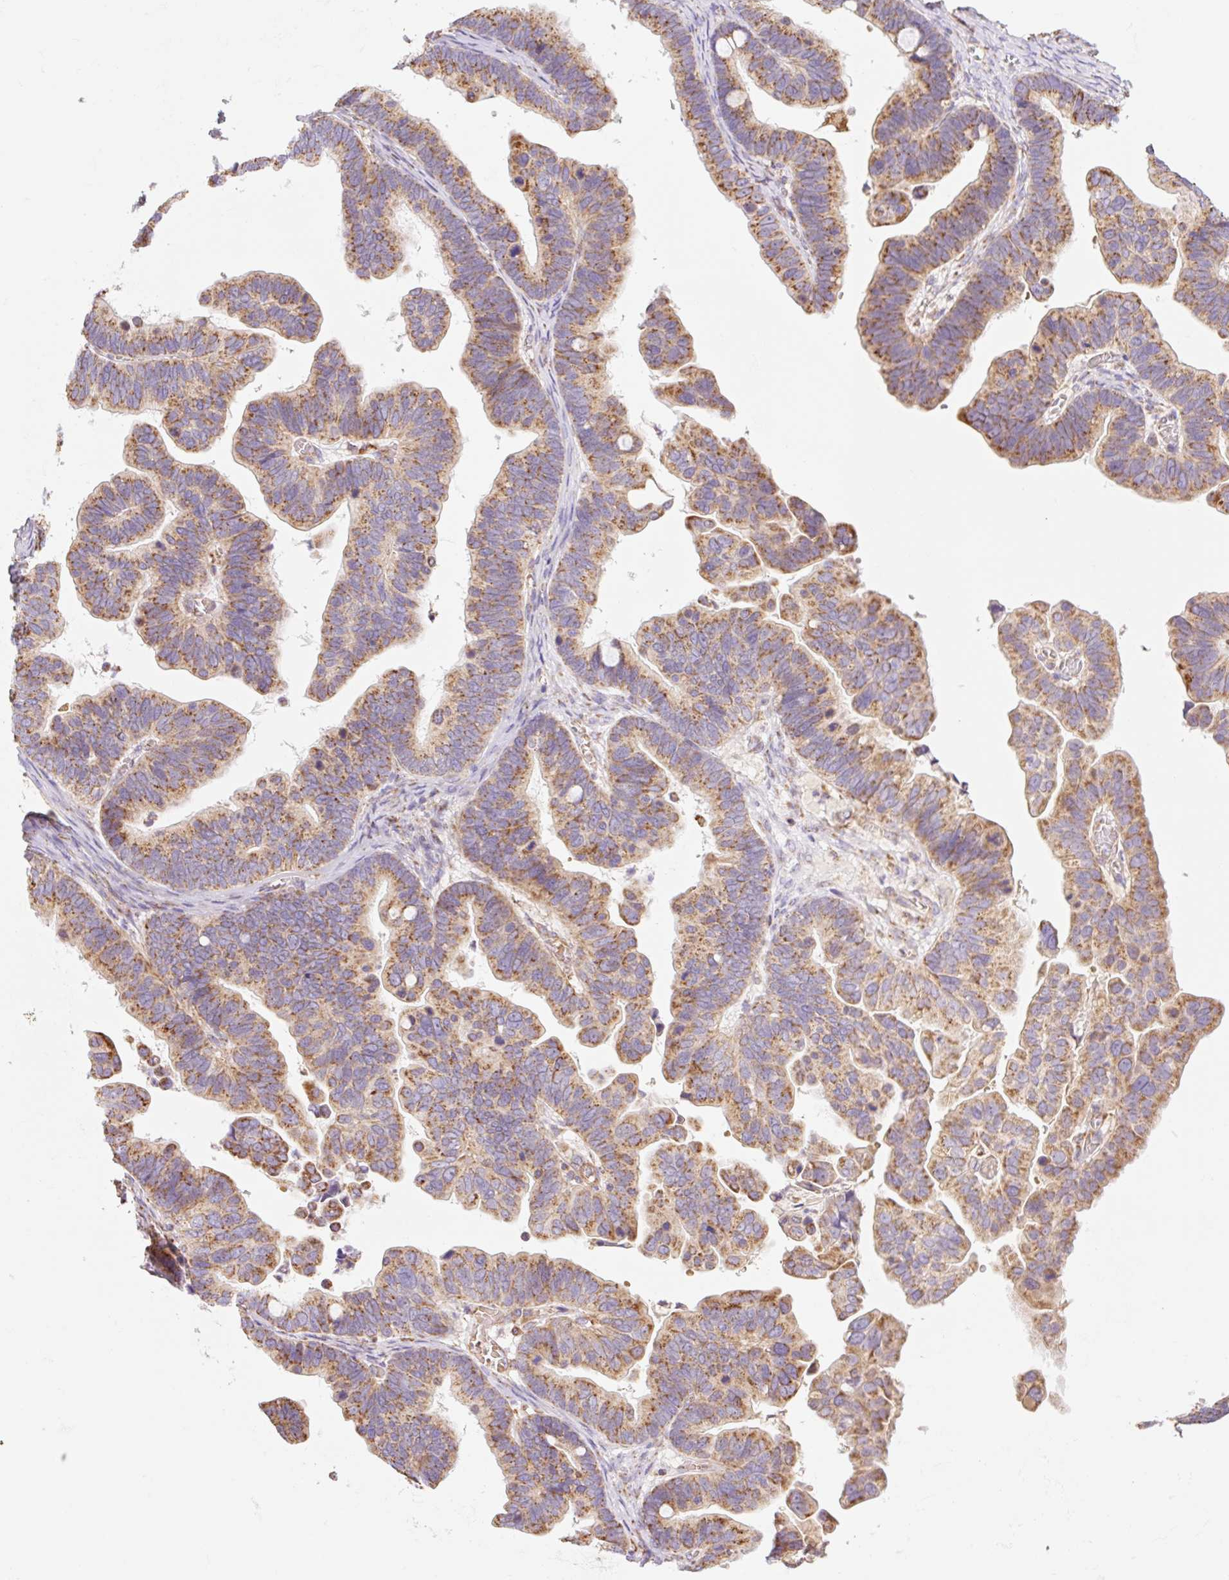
{"staining": {"intensity": "moderate", "quantity": ">75%", "location": "cytoplasmic/membranous"}, "tissue": "ovarian cancer", "cell_type": "Tumor cells", "image_type": "cancer", "snomed": [{"axis": "morphology", "description": "Cystadenocarcinoma, serous, NOS"}, {"axis": "topography", "description": "Ovary"}], "caption": "Ovarian cancer stained with DAB immunohistochemistry (IHC) shows medium levels of moderate cytoplasmic/membranous positivity in approximately >75% of tumor cells.", "gene": "GOSR2", "patient": {"sex": "female", "age": 56}}